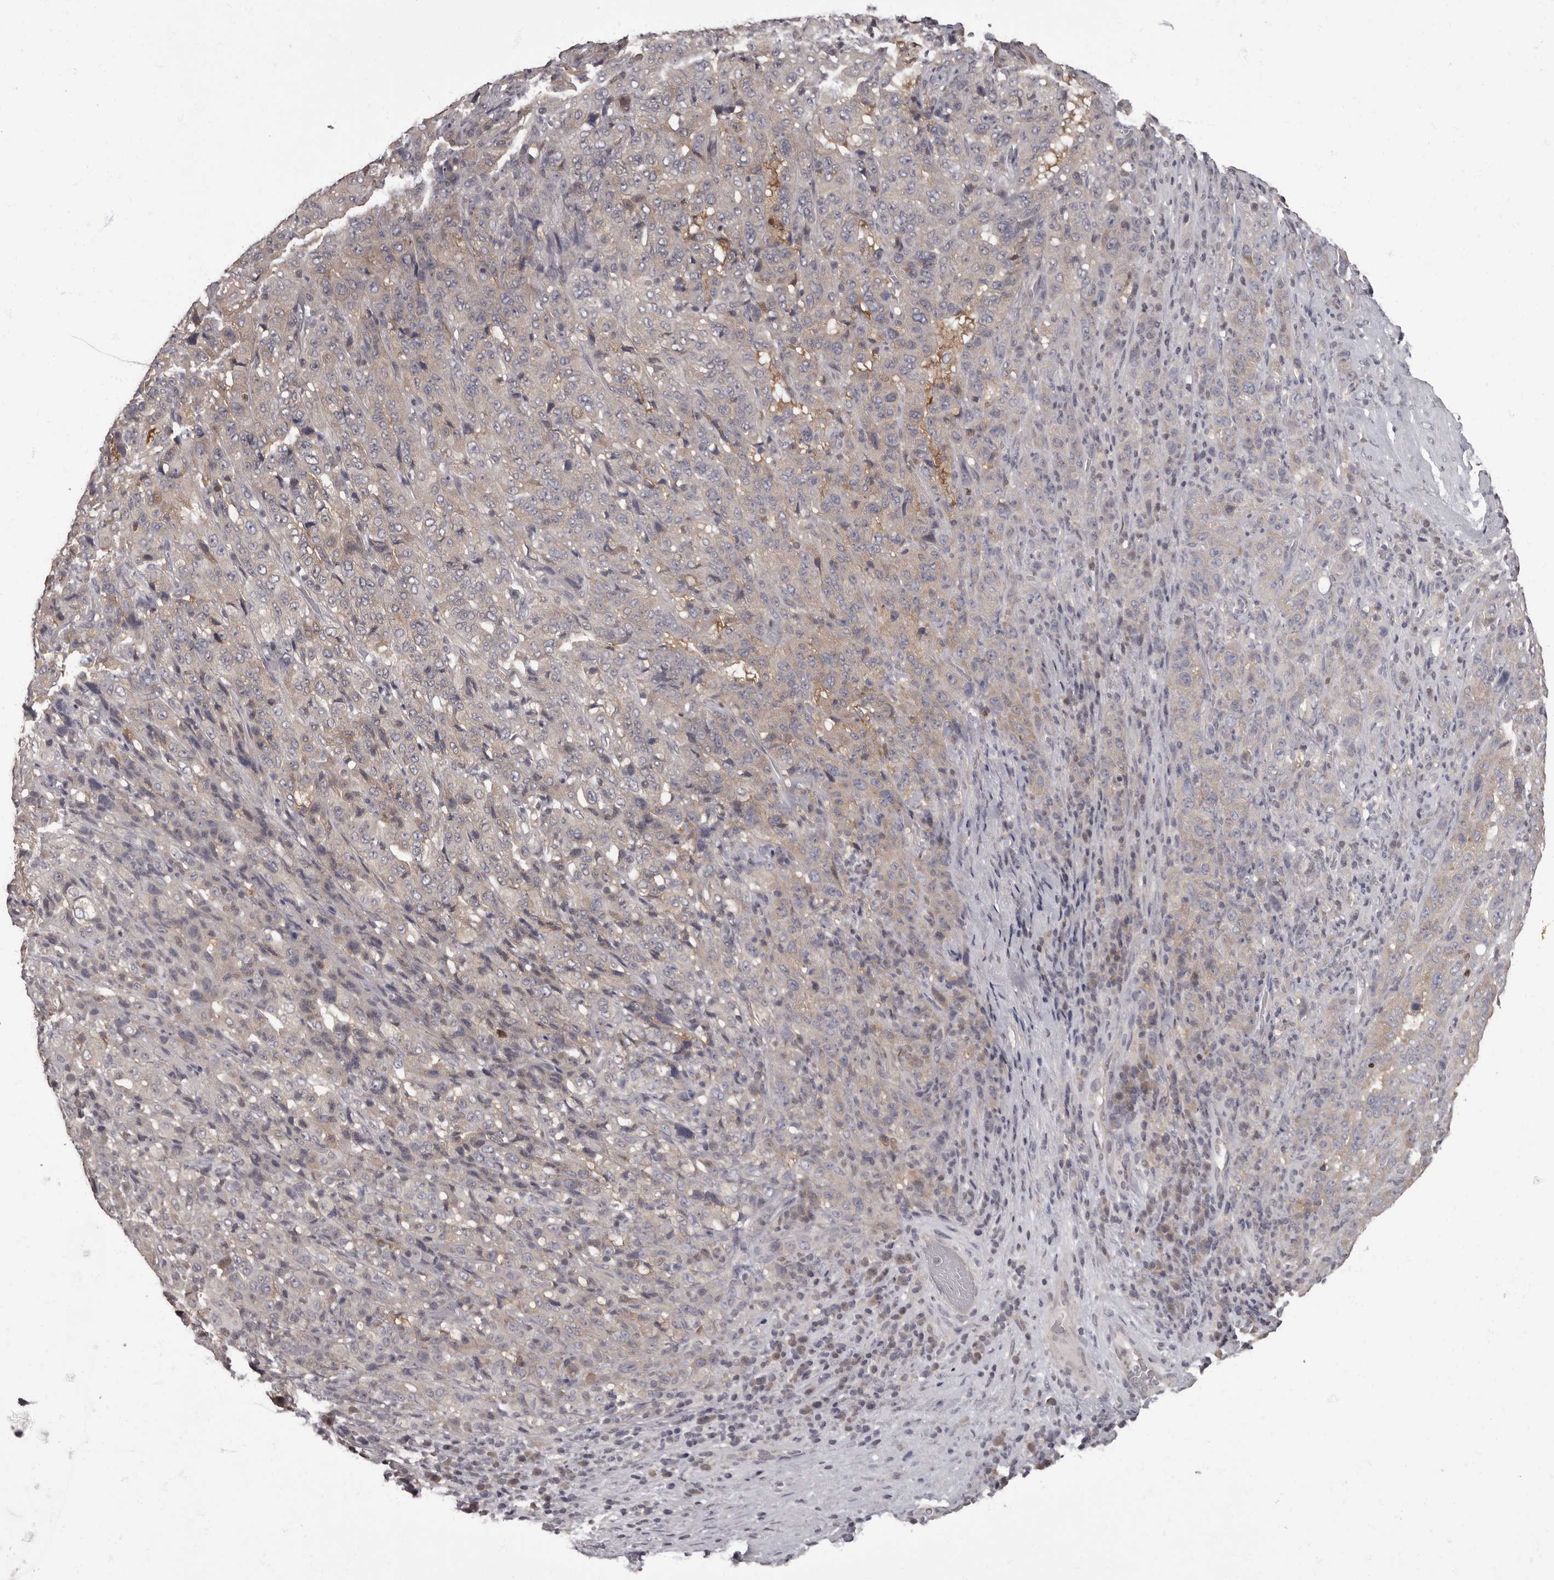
{"staining": {"intensity": "weak", "quantity": "25%-75%", "location": "cytoplasmic/membranous"}, "tissue": "pancreatic cancer", "cell_type": "Tumor cells", "image_type": "cancer", "snomed": [{"axis": "morphology", "description": "Adenocarcinoma, NOS"}, {"axis": "topography", "description": "Pancreas"}], "caption": "Protein expression analysis of human adenocarcinoma (pancreatic) reveals weak cytoplasmic/membranous staining in about 25%-75% of tumor cells. The staining was performed using DAB (3,3'-diaminobenzidine) to visualize the protein expression in brown, while the nuclei were stained in blue with hematoxylin (Magnification: 20x).", "gene": "C1orf50", "patient": {"sex": "male", "age": 63}}